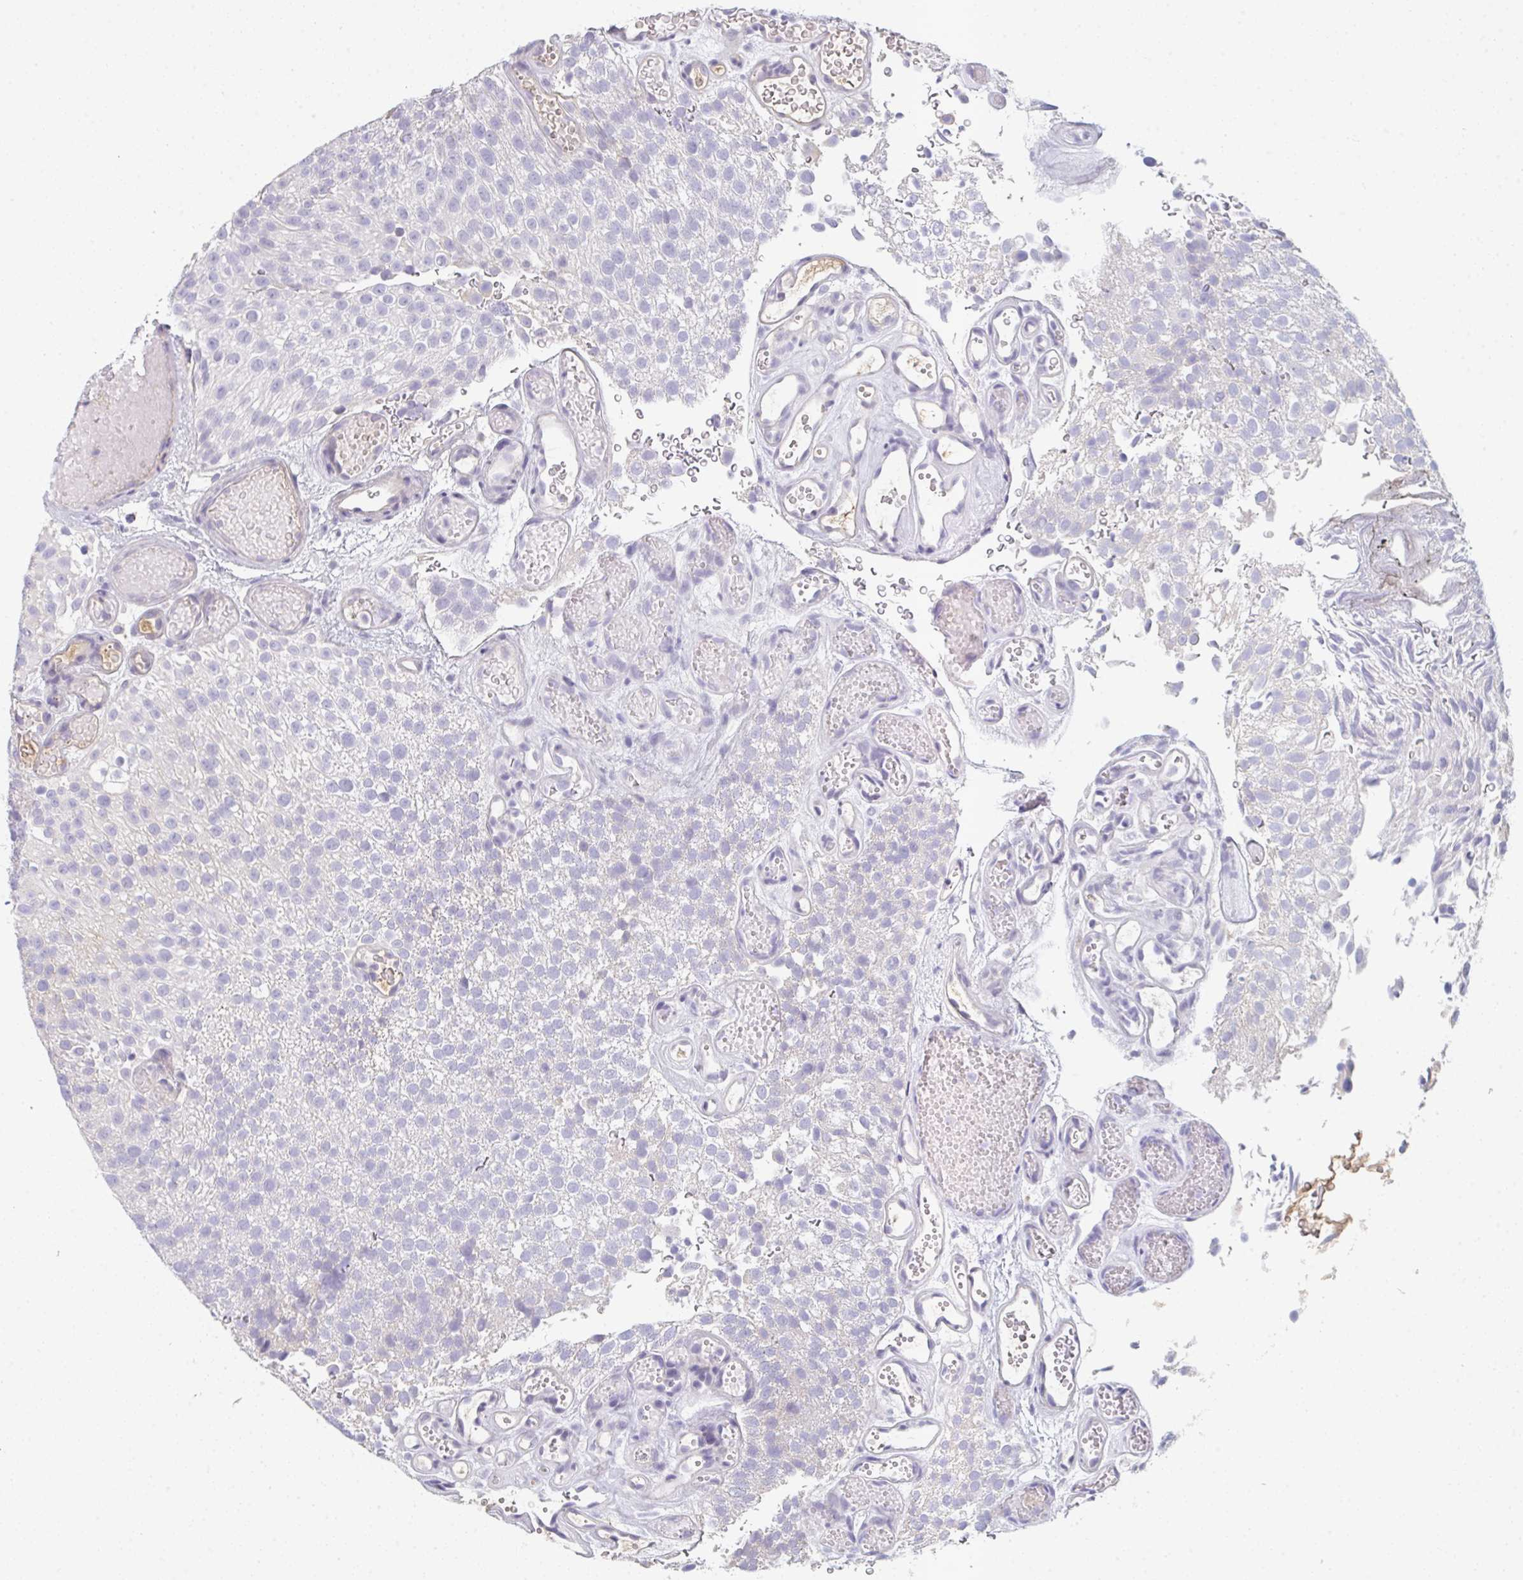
{"staining": {"intensity": "negative", "quantity": "none", "location": "none"}, "tissue": "urothelial cancer", "cell_type": "Tumor cells", "image_type": "cancer", "snomed": [{"axis": "morphology", "description": "Urothelial carcinoma, Low grade"}, {"axis": "topography", "description": "Urinary bladder"}], "caption": "Protein analysis of urothelial cancer exhibits no significant expression in tumor cells.", "gene": "HGFAC", "patient": {"sex": "male", "age": 78}}